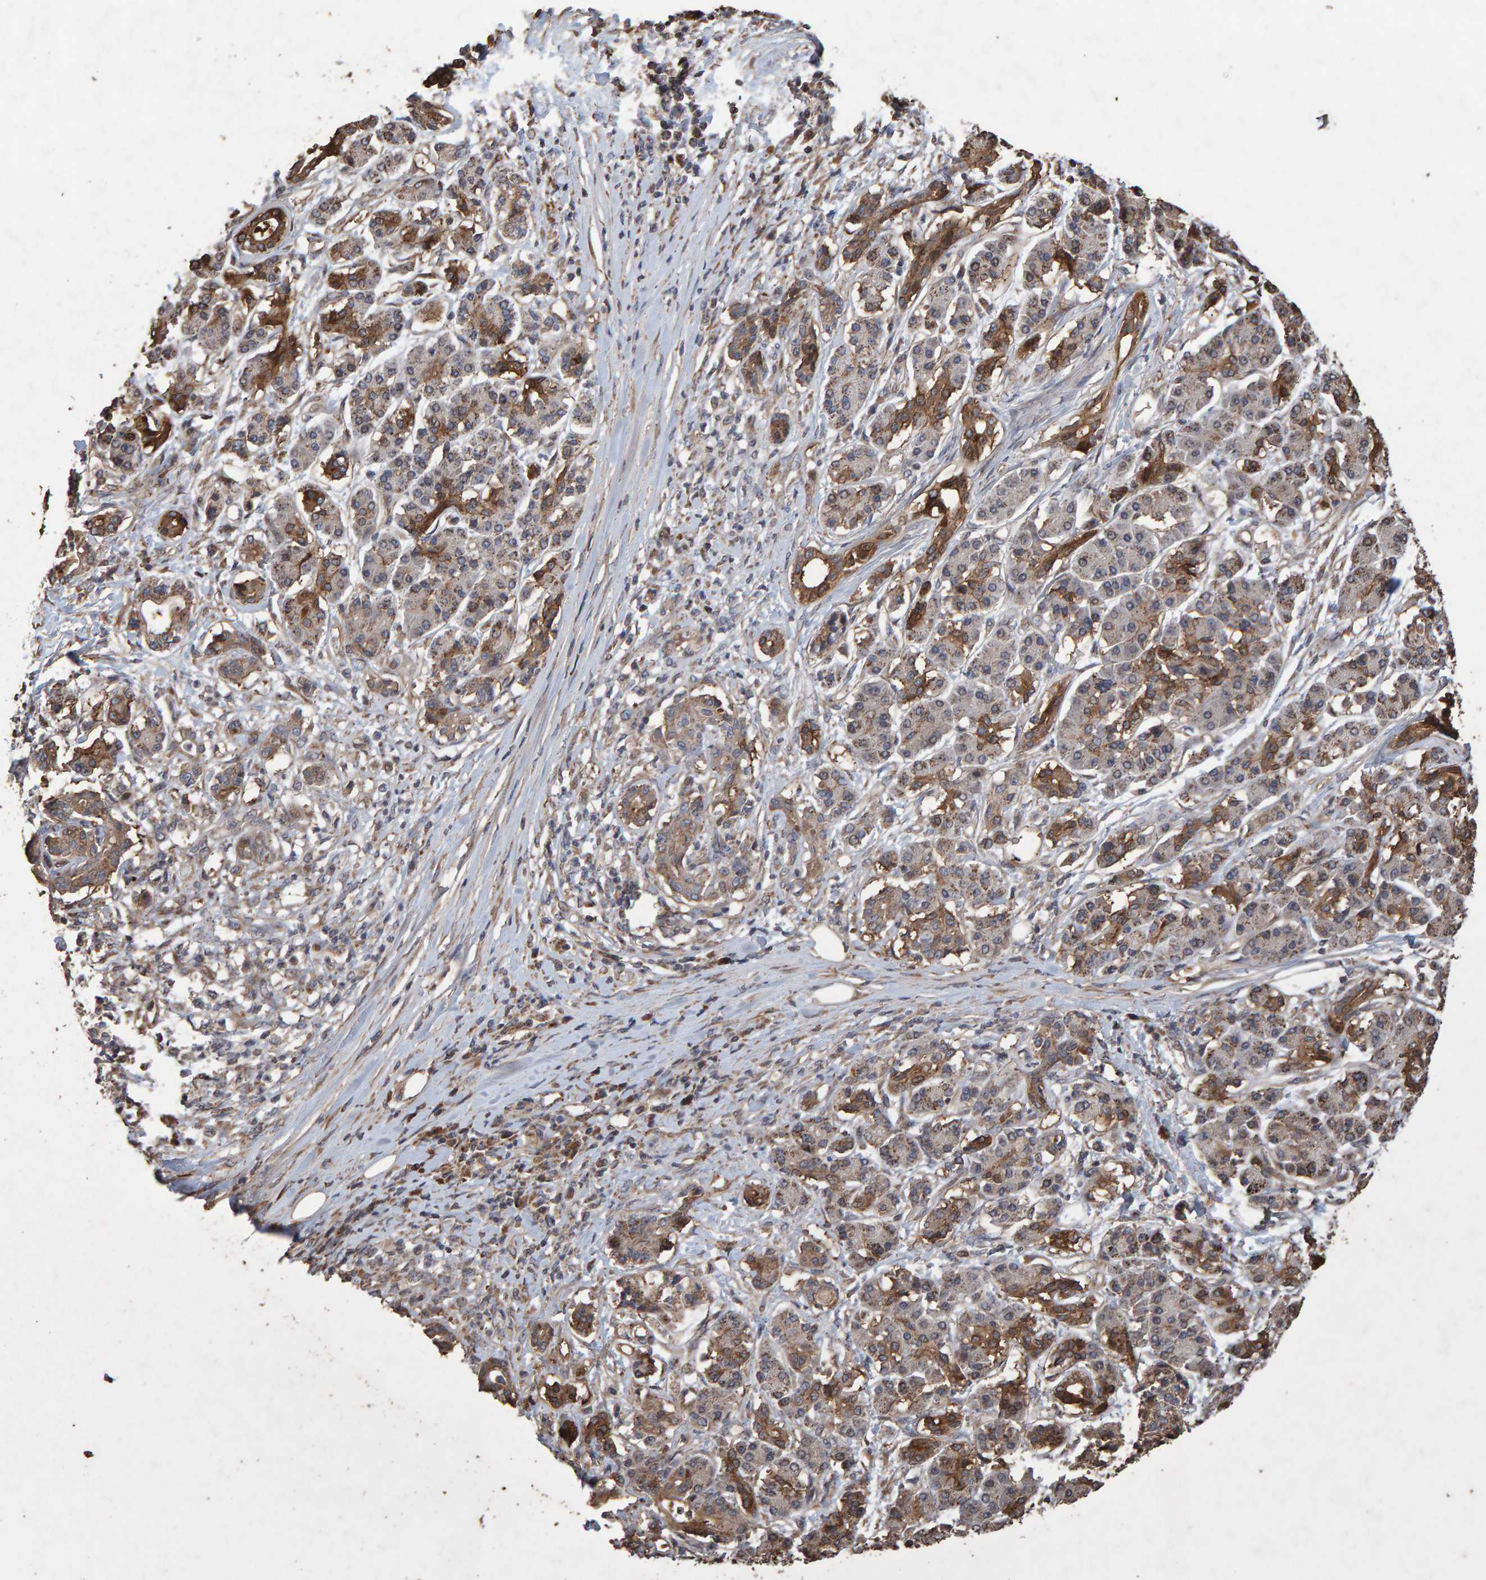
{"staining": {"intensity": "moderate", "quantity": ">75%", "location": "cytoplasmic/membranous"}, "tissue": "pancreatic cancer", "cell_type": "Tumor cells", "image_type": "cancer", "snomed": [{"axis": "morphology", "description": "Adenocarcinoma, NOS"}, {"axis": "topography", "description": "Pancreas"}], "caption": "Human pancreatic cancer stained for a protein (brown) reveals moderate cytoplasmic/membranous positive positivity in about >75% of tumor cells.", "gene": "OSBP2", "patient": {"sex": "female", "age": 56}}